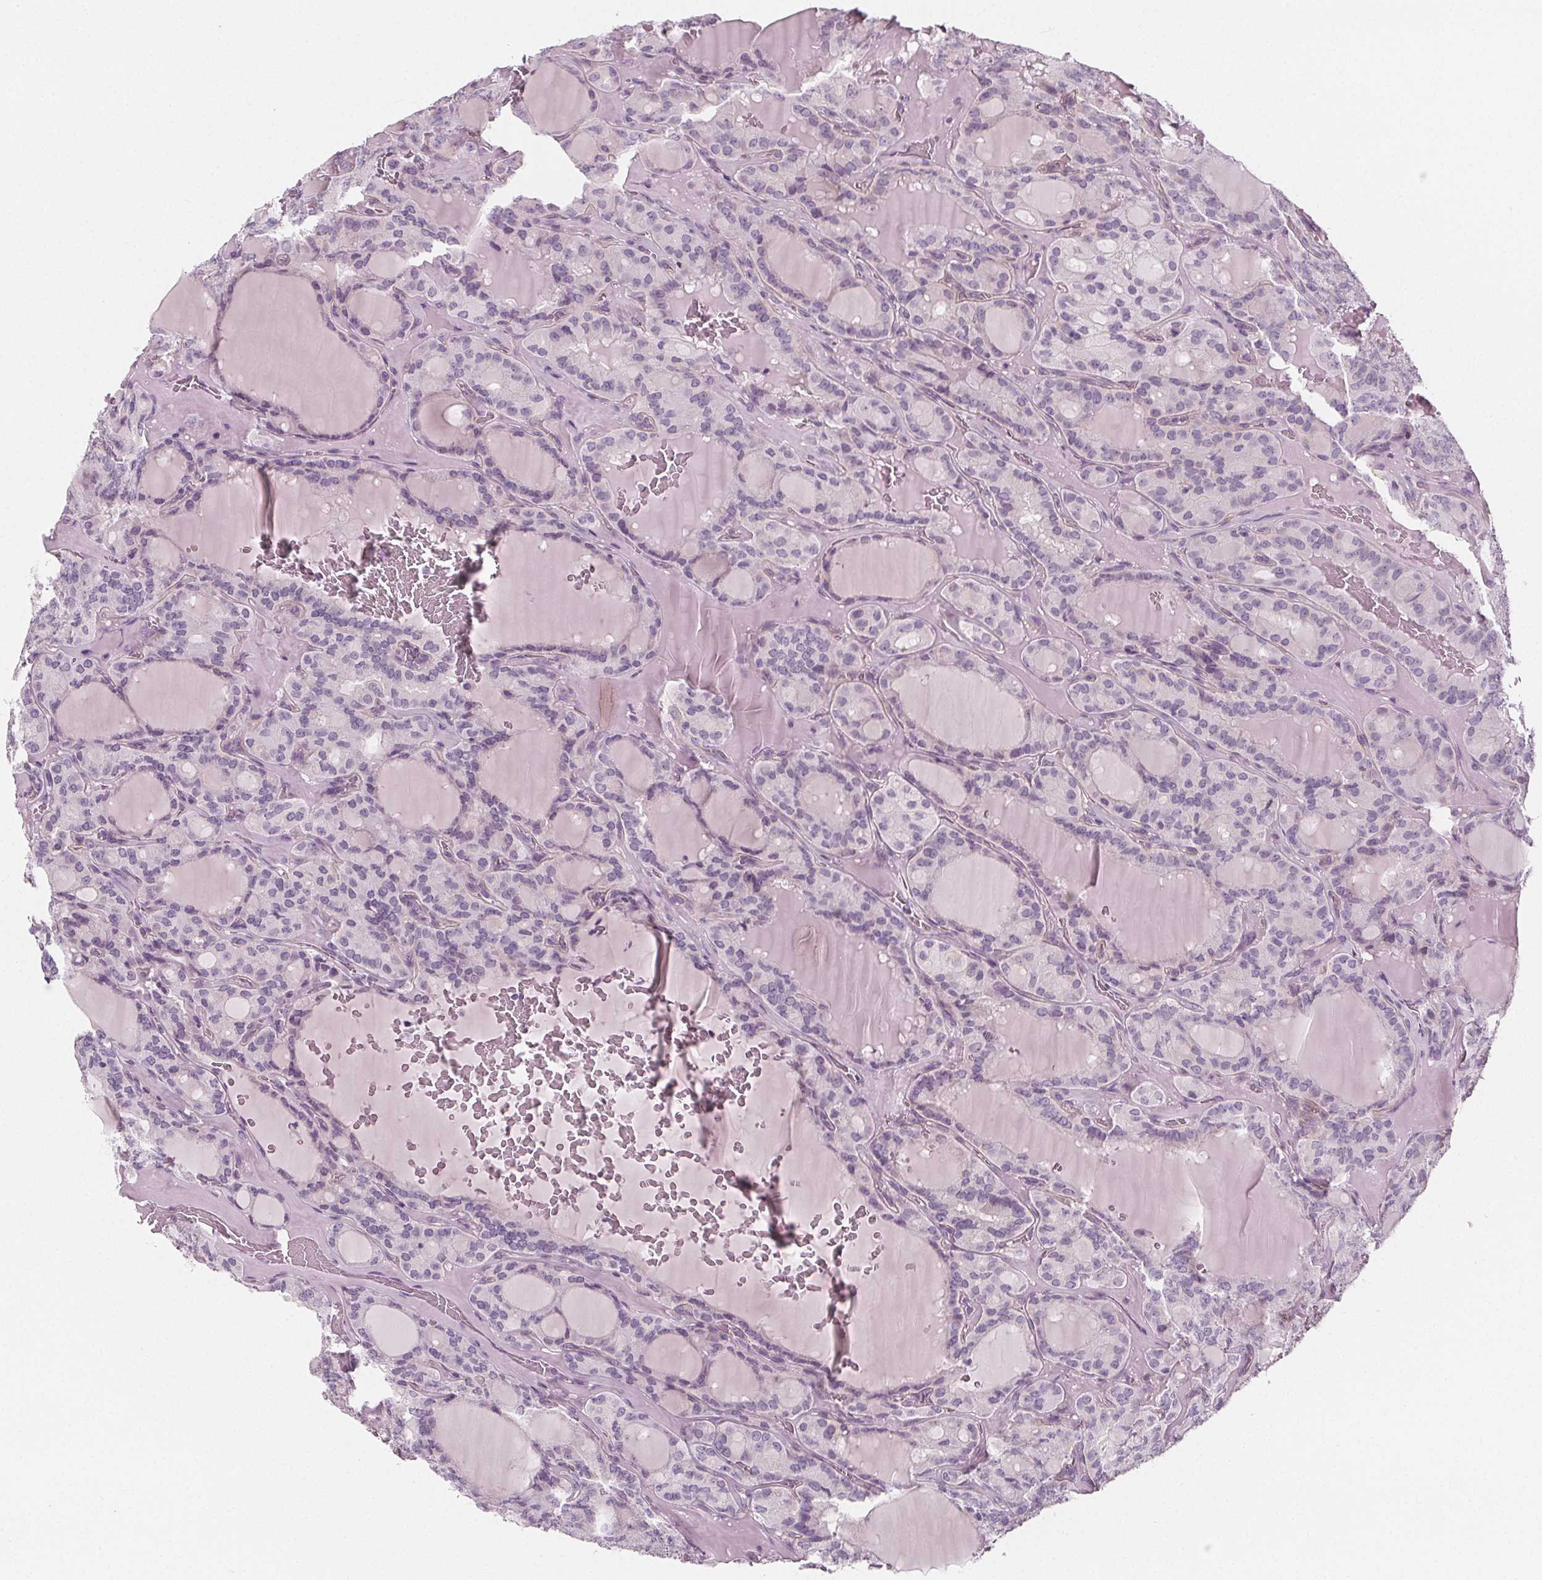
{"staining": {"intensity": "negative", "quantity": "none", "location": "none"}, "tissue": "thyroid cancer", "cell_type": "Tumor cells", "image_type": "cancer", "snomed": [{"axis": "morphology", "description": "Papillary adenocarcinoma, NOS"}, {"axis": "topography", "description": "Thyroid gland"}], "caption": "There is no significant staining in tumor cells of thyroid papillary adenocarcinoma.", "gene": "IL17C", "patient": {"sex": "male", "age": 87}}